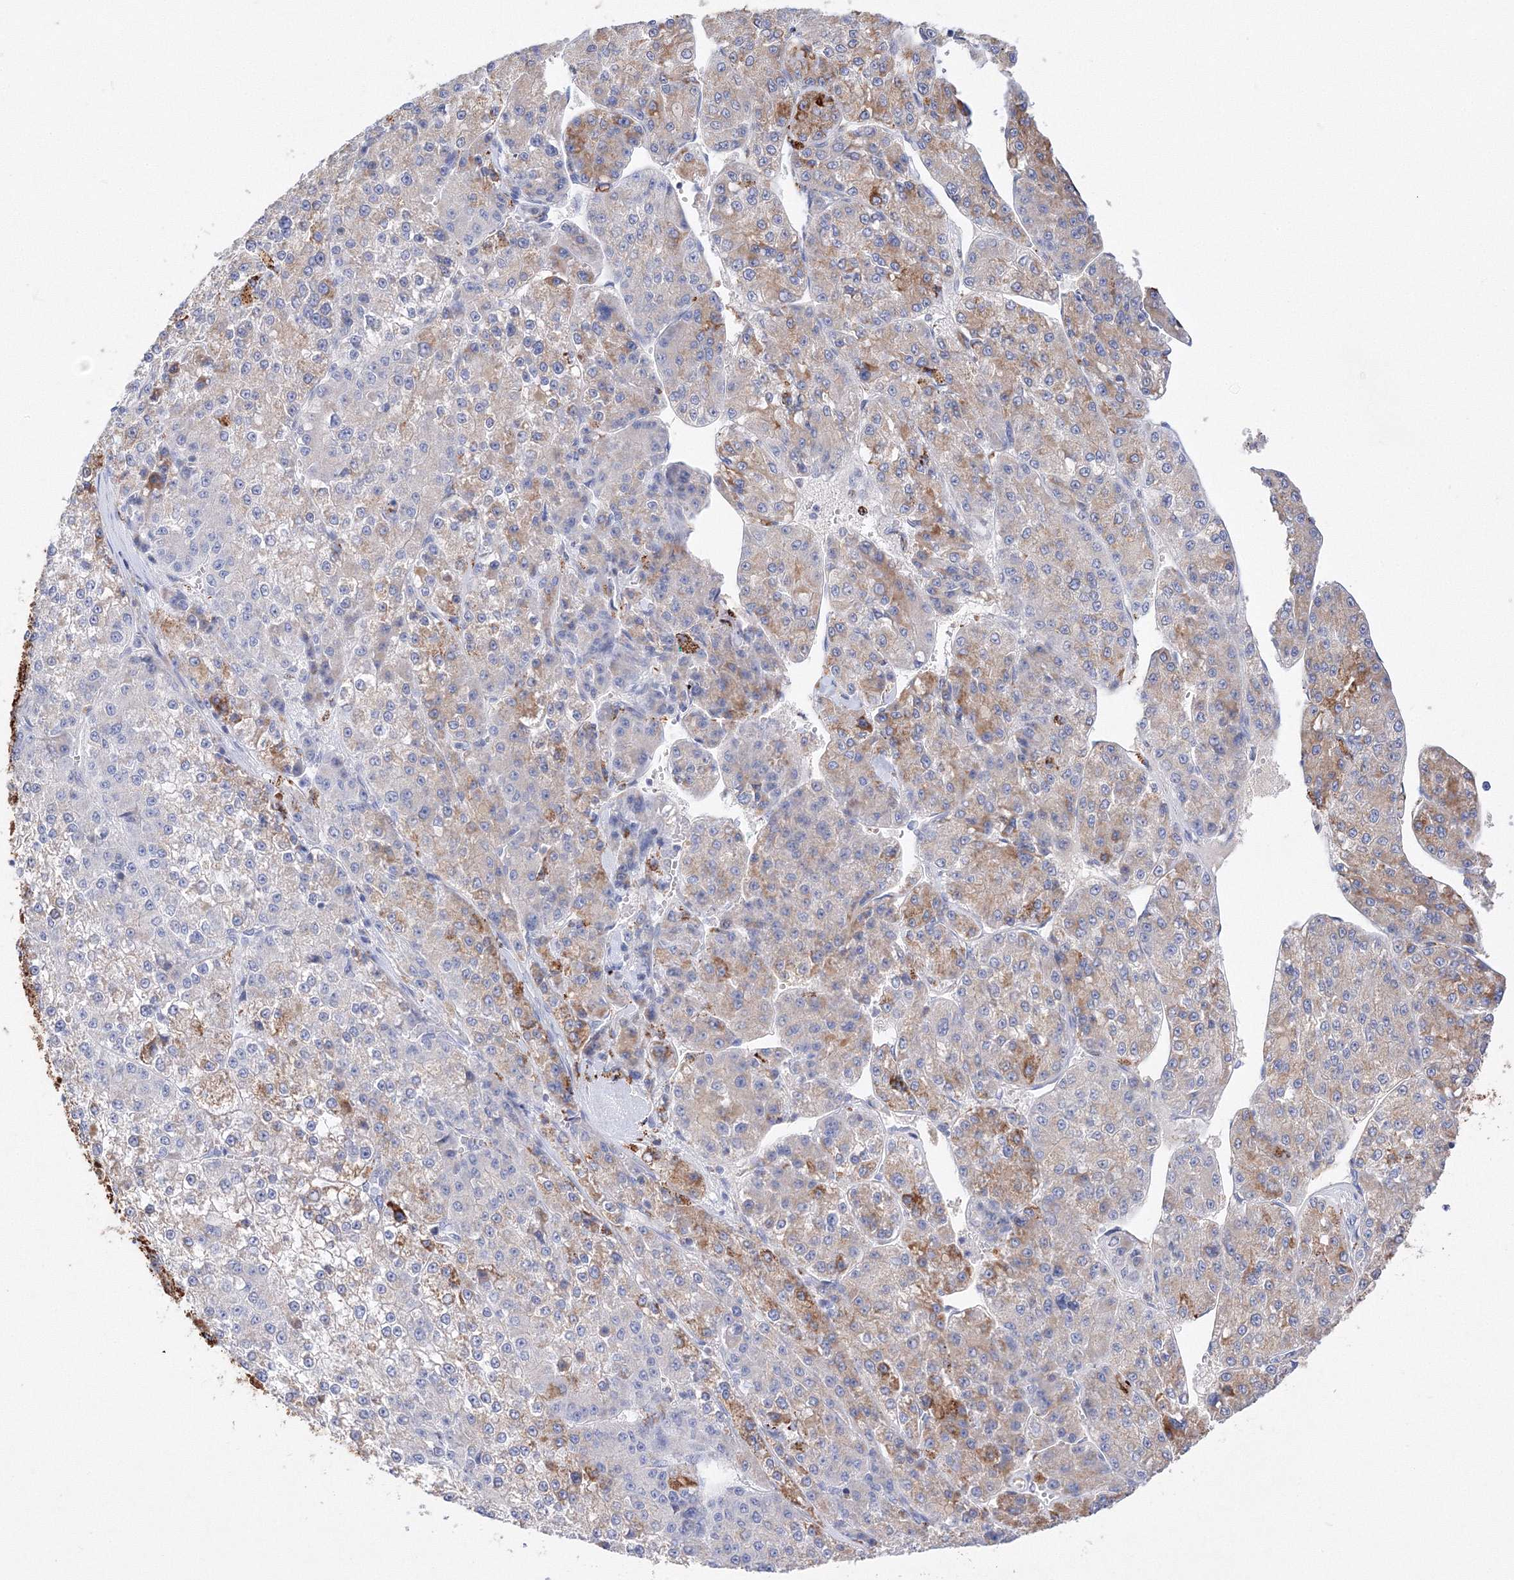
{"staining": {"intensity": "moderate", "quantity": "<25%", "location": "cytoplasmic/membranous"}, "tissue": "liver cancer", "cell_type": "Tumor cells", "image_type": "cancer", "snomed": [{"axis": "morphology", "description": "Carcinoma, Hepatocellular, NOS"}, {"axis": "topography", "description": "Liver"}], "caption": "This is an image of immunohistochemistry staining of liver hepatocellular carcinoma, which shows moderate expression in the cytoplasmic/membranous of tumor cells.", "gene": "MERTK", "patient": {"sex": "female", "age": 73}}